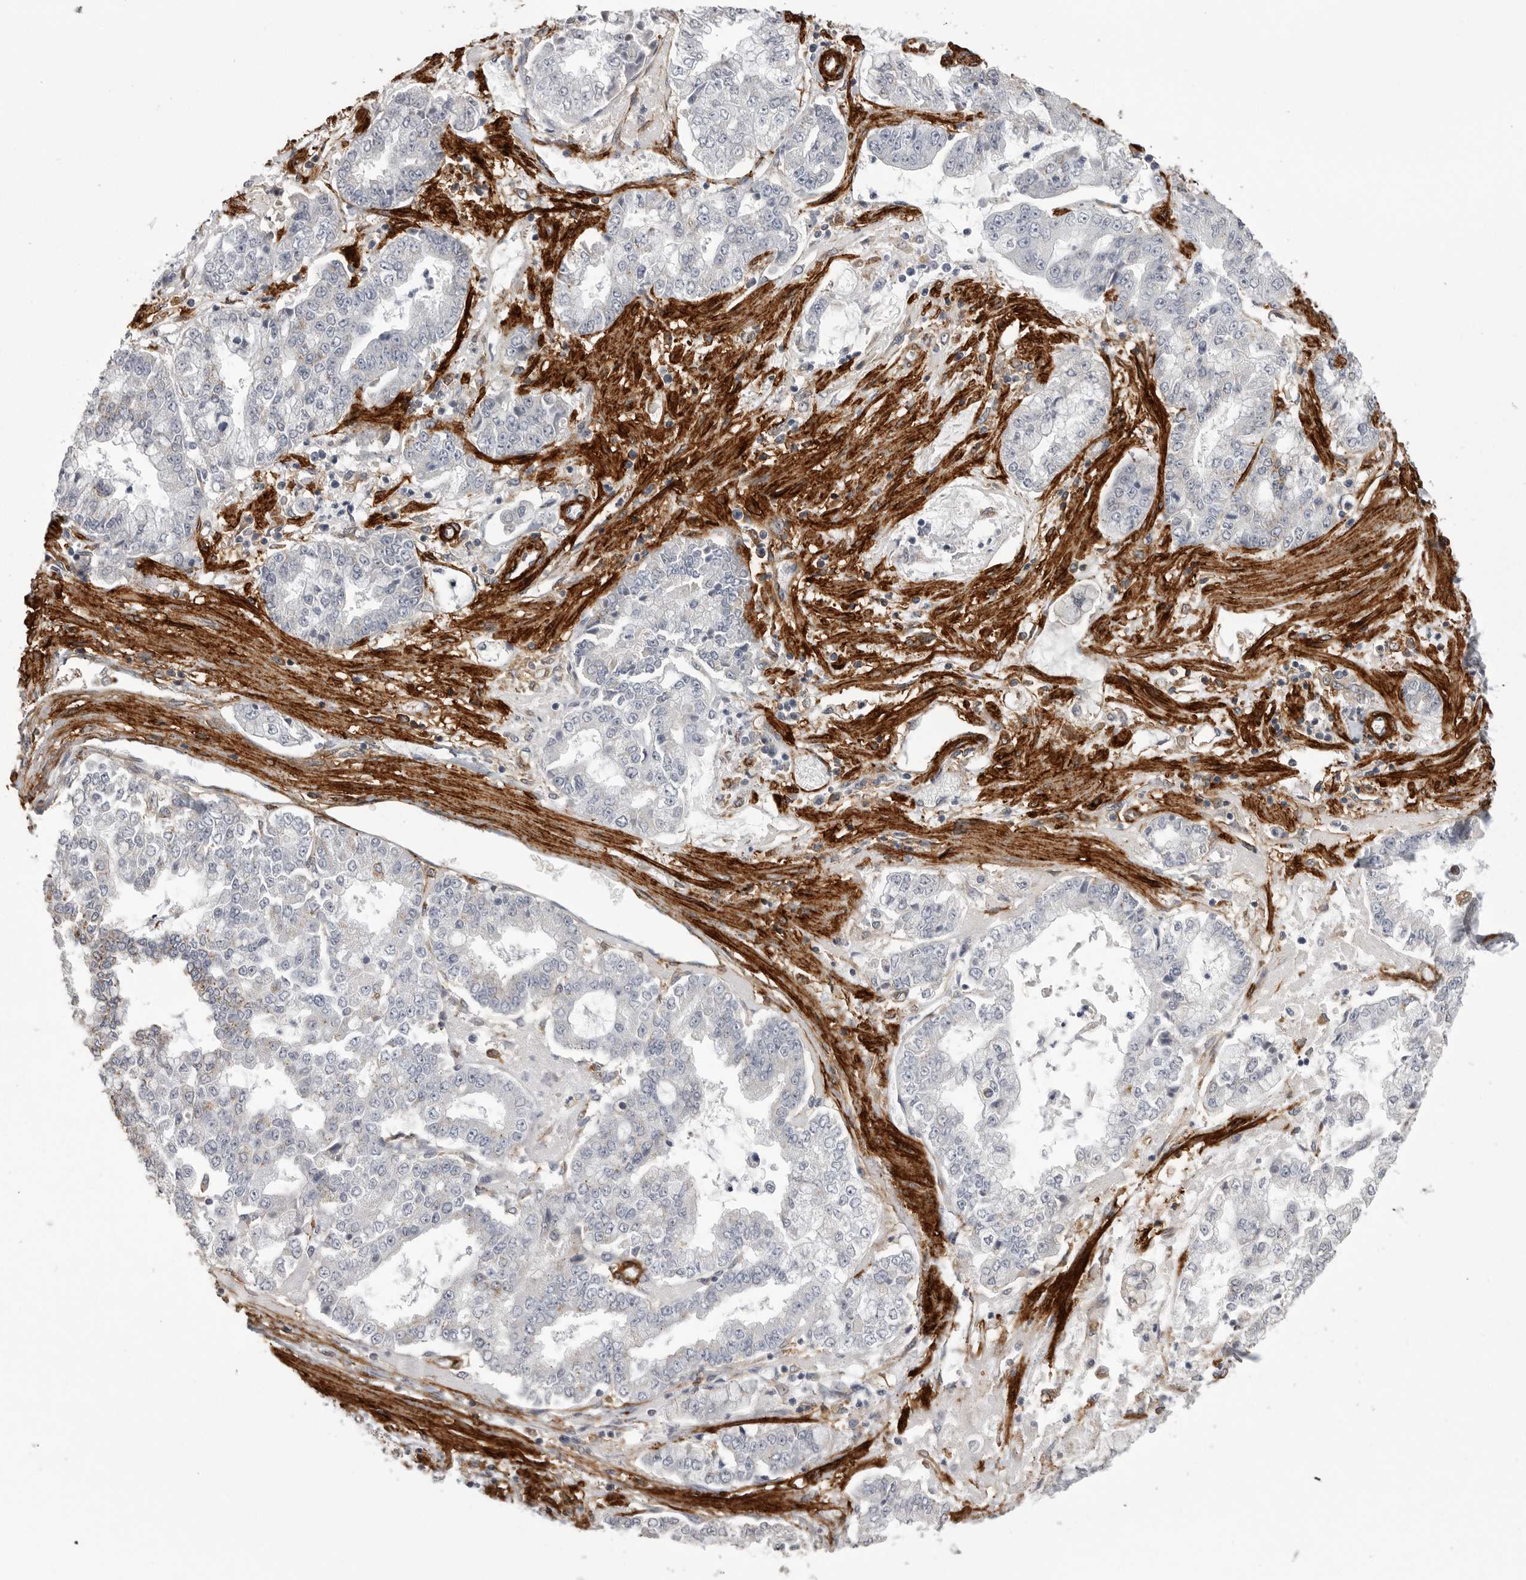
{"staining": {"intensity": "negative", "quantity": "none", "location": "none"}, "tissue": "stomach cancer", "cell_type": "Tumor cells", "image_type": "cancer", "snomed": [{"axis": "morphology", "description": "Adenocarcinoma, NOS"}, {"axis": "topography", "description": "Stomach"}], "caption": "The image displays no staining of tumor cells in stomach adenocarcinoma.", "gene": "AOC3", "patient": {"sex": "male", "age": 76}}